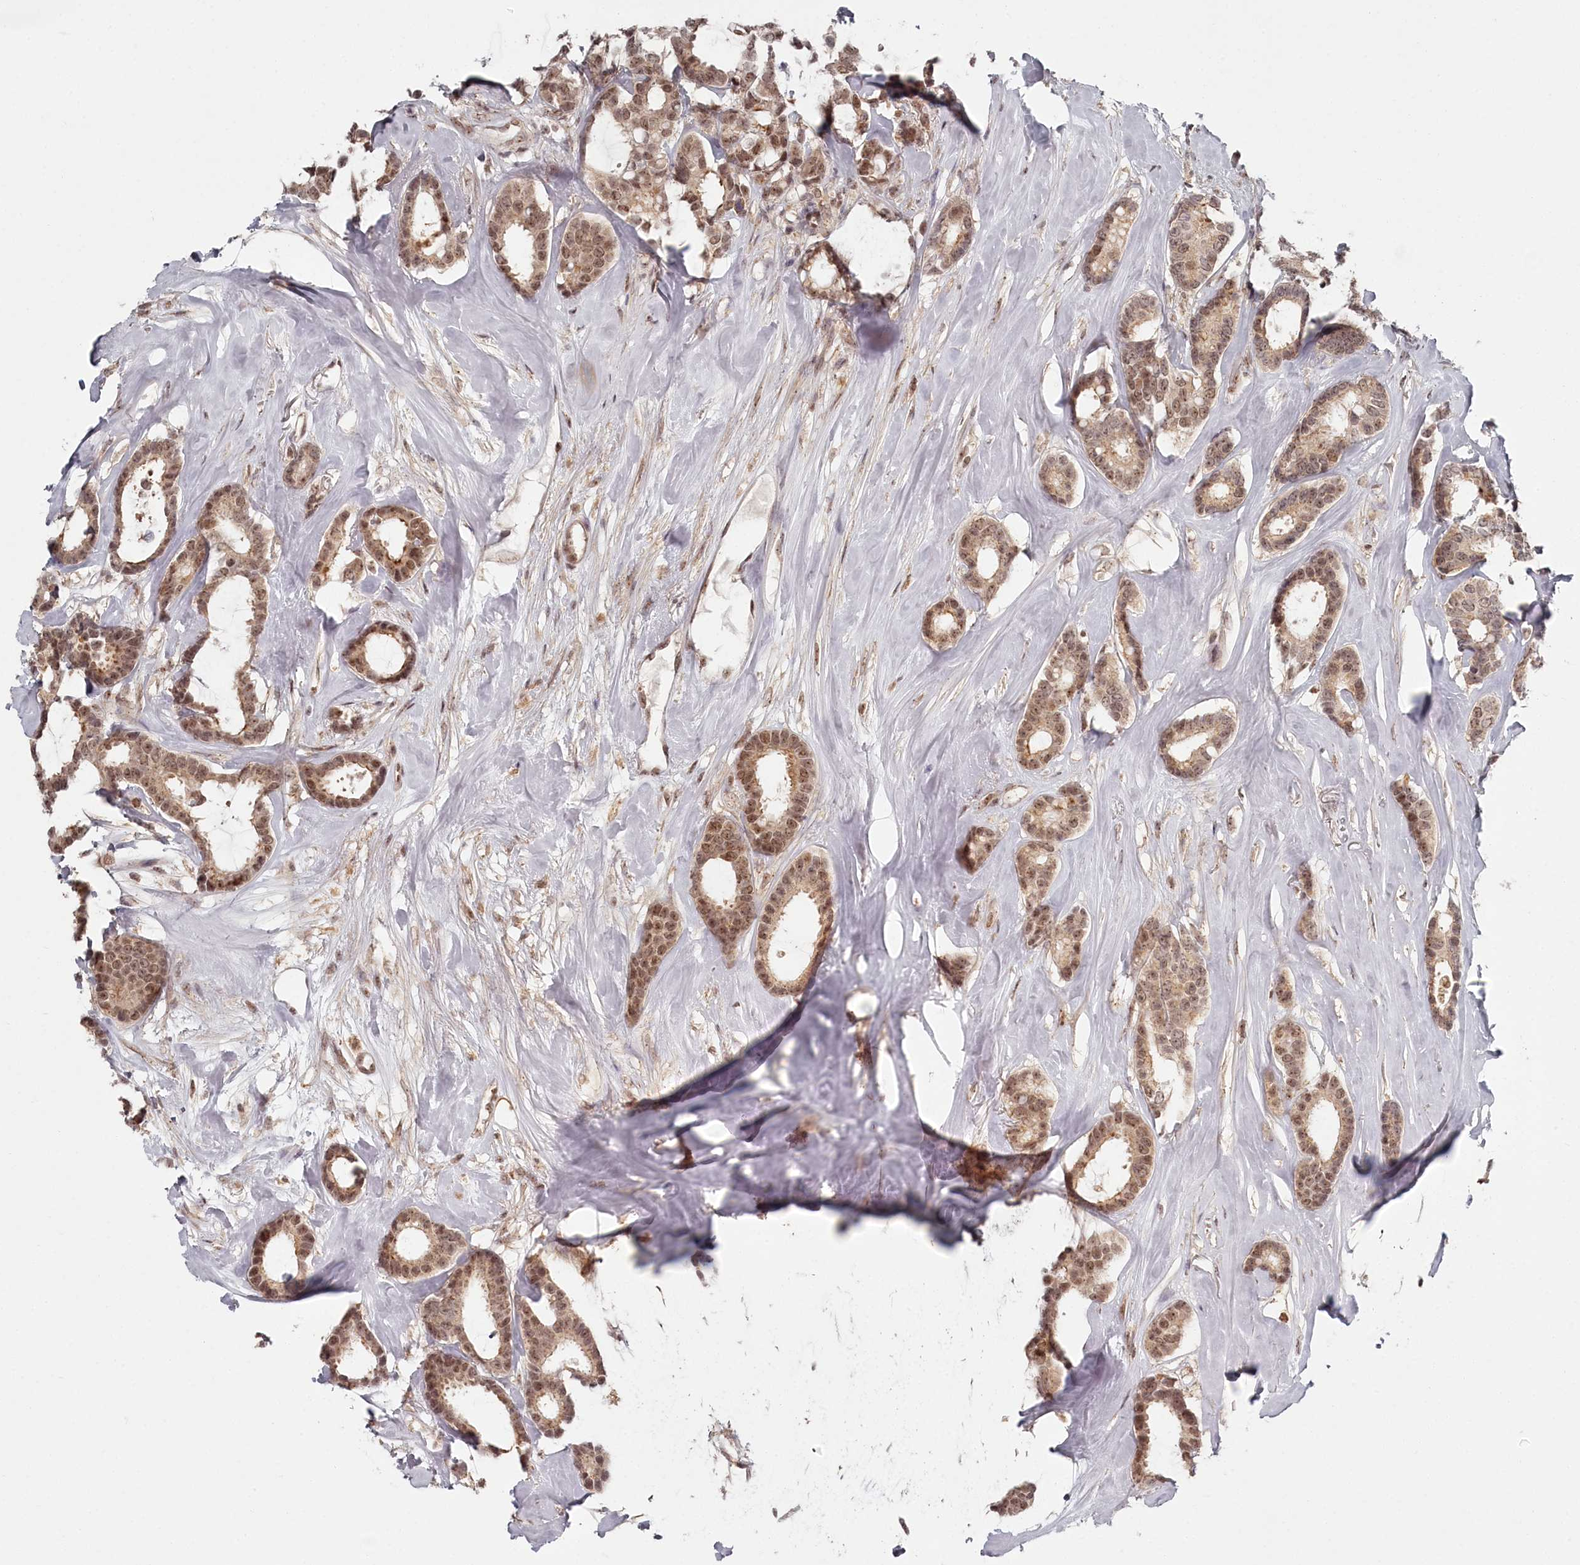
{"staining": {"intensity": "moderate", "quantity": ">75%", "location": "cytoplasmic/membranous,nuclear"}, "tissue": "breast cancer", "cell_type": "Tumor cells", "image_type": "cancer", "snomed": [{"axis": "morphology", "description": "Duct carcinoma"}, {"axis": "topography", "description": "Breast"}], "caption": "Immunohistochemistry of breast cancer (intraductal carcinoma) demonstrates medium levels of moderate cytoplasmic/membranous and nuclear staining in about >75% of tumor cells.", "gene": "EXOSC1", "patient": {"sex": "female", "age": 87}}